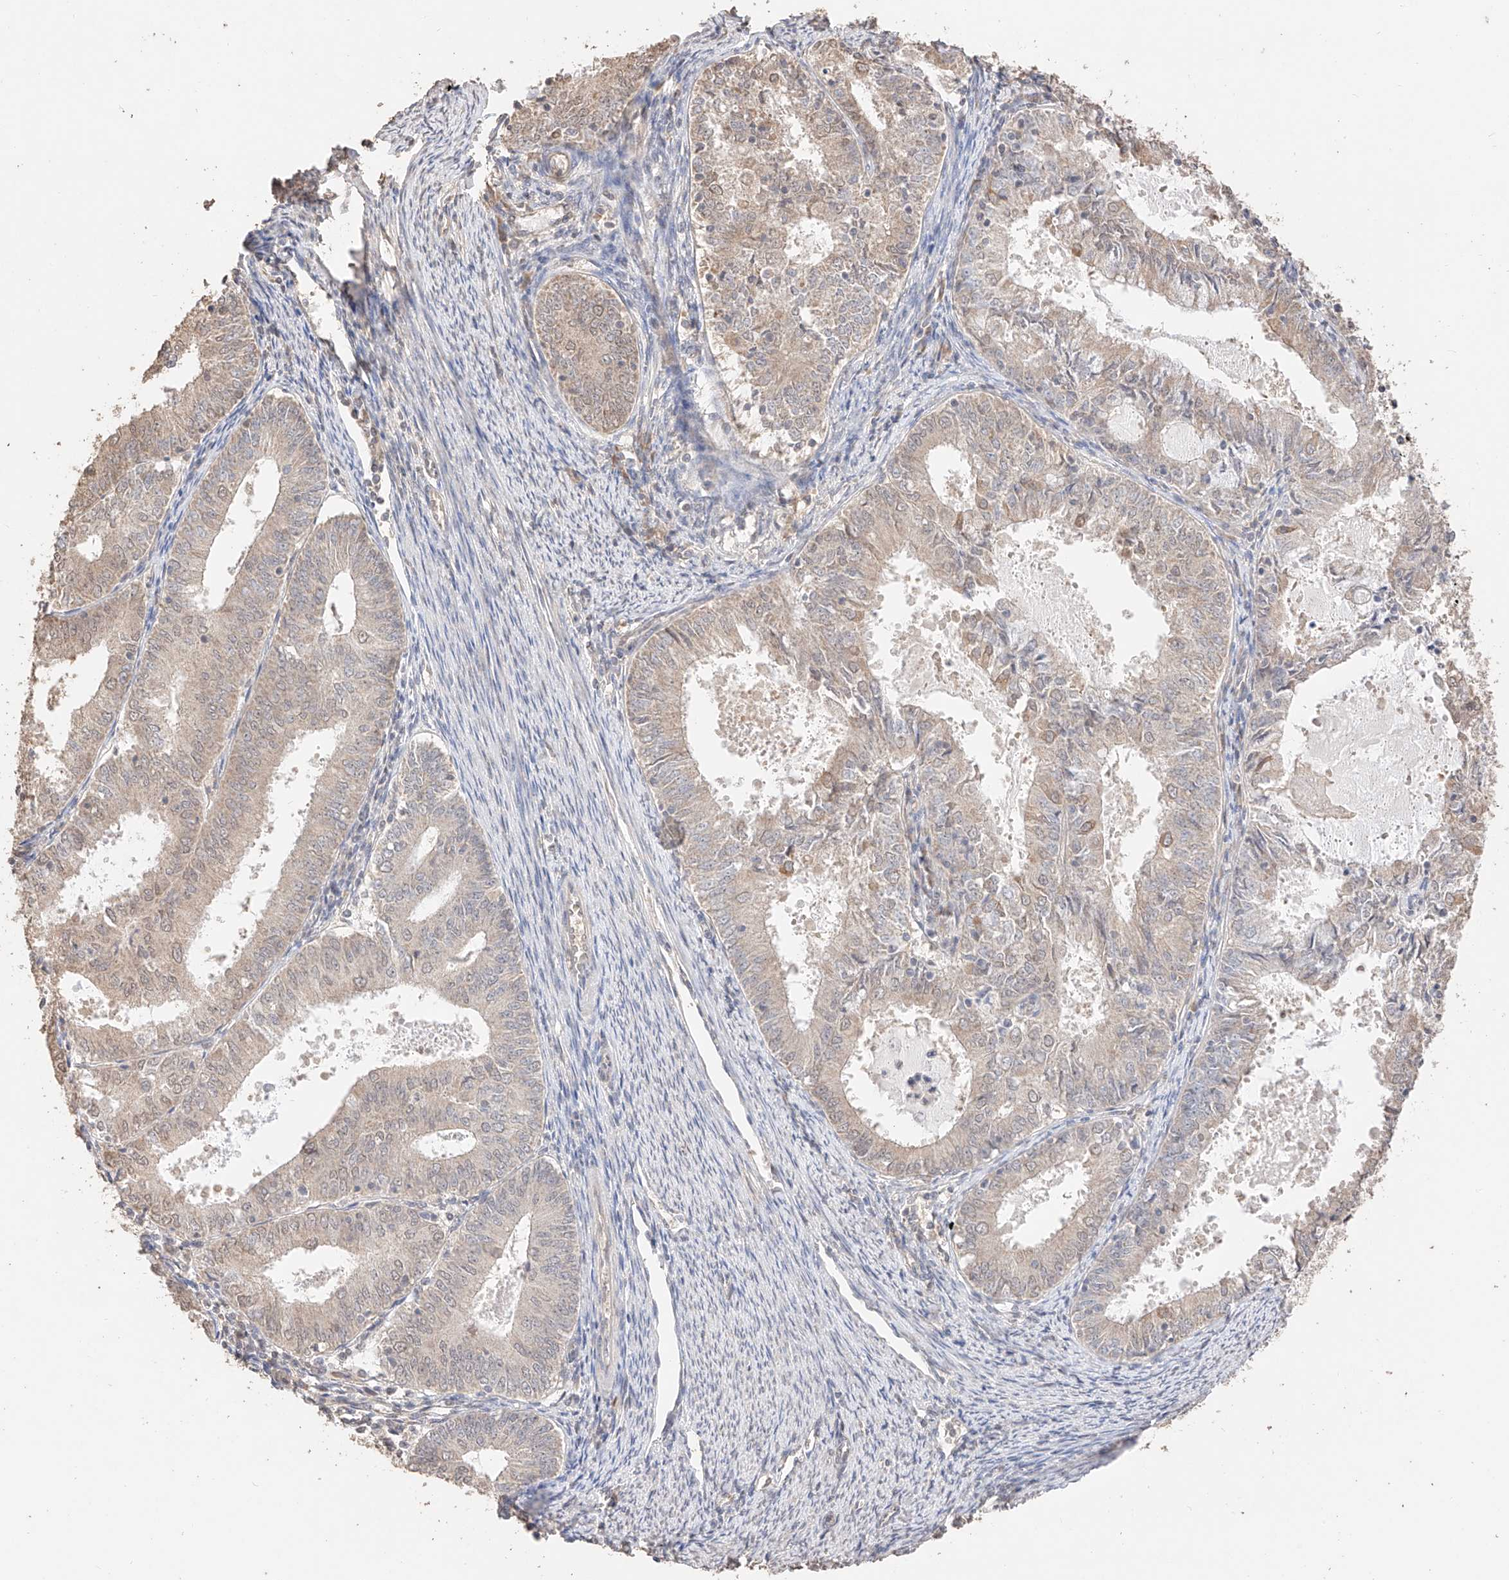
{"staining": {"intensity": "weak", "quantity": "<25%", "location": "cytoplasmic/membranous,nuclear"}, "tissue": "endometrial cancer", "cell_type": "Tumor cells", "image_type": "cancer", "snomed": [{"axis": "morphology", "description": "Adenocarcinoma, NOS"}, {"axis": "topography", "description": "Endometrium"}], "caption": "Human endometrial cancer stained for a protein using IHC exhibits no positivity in tumor cells.", "gene": "IL22RA2", "patient": {"sex": "female", "age": 57}}